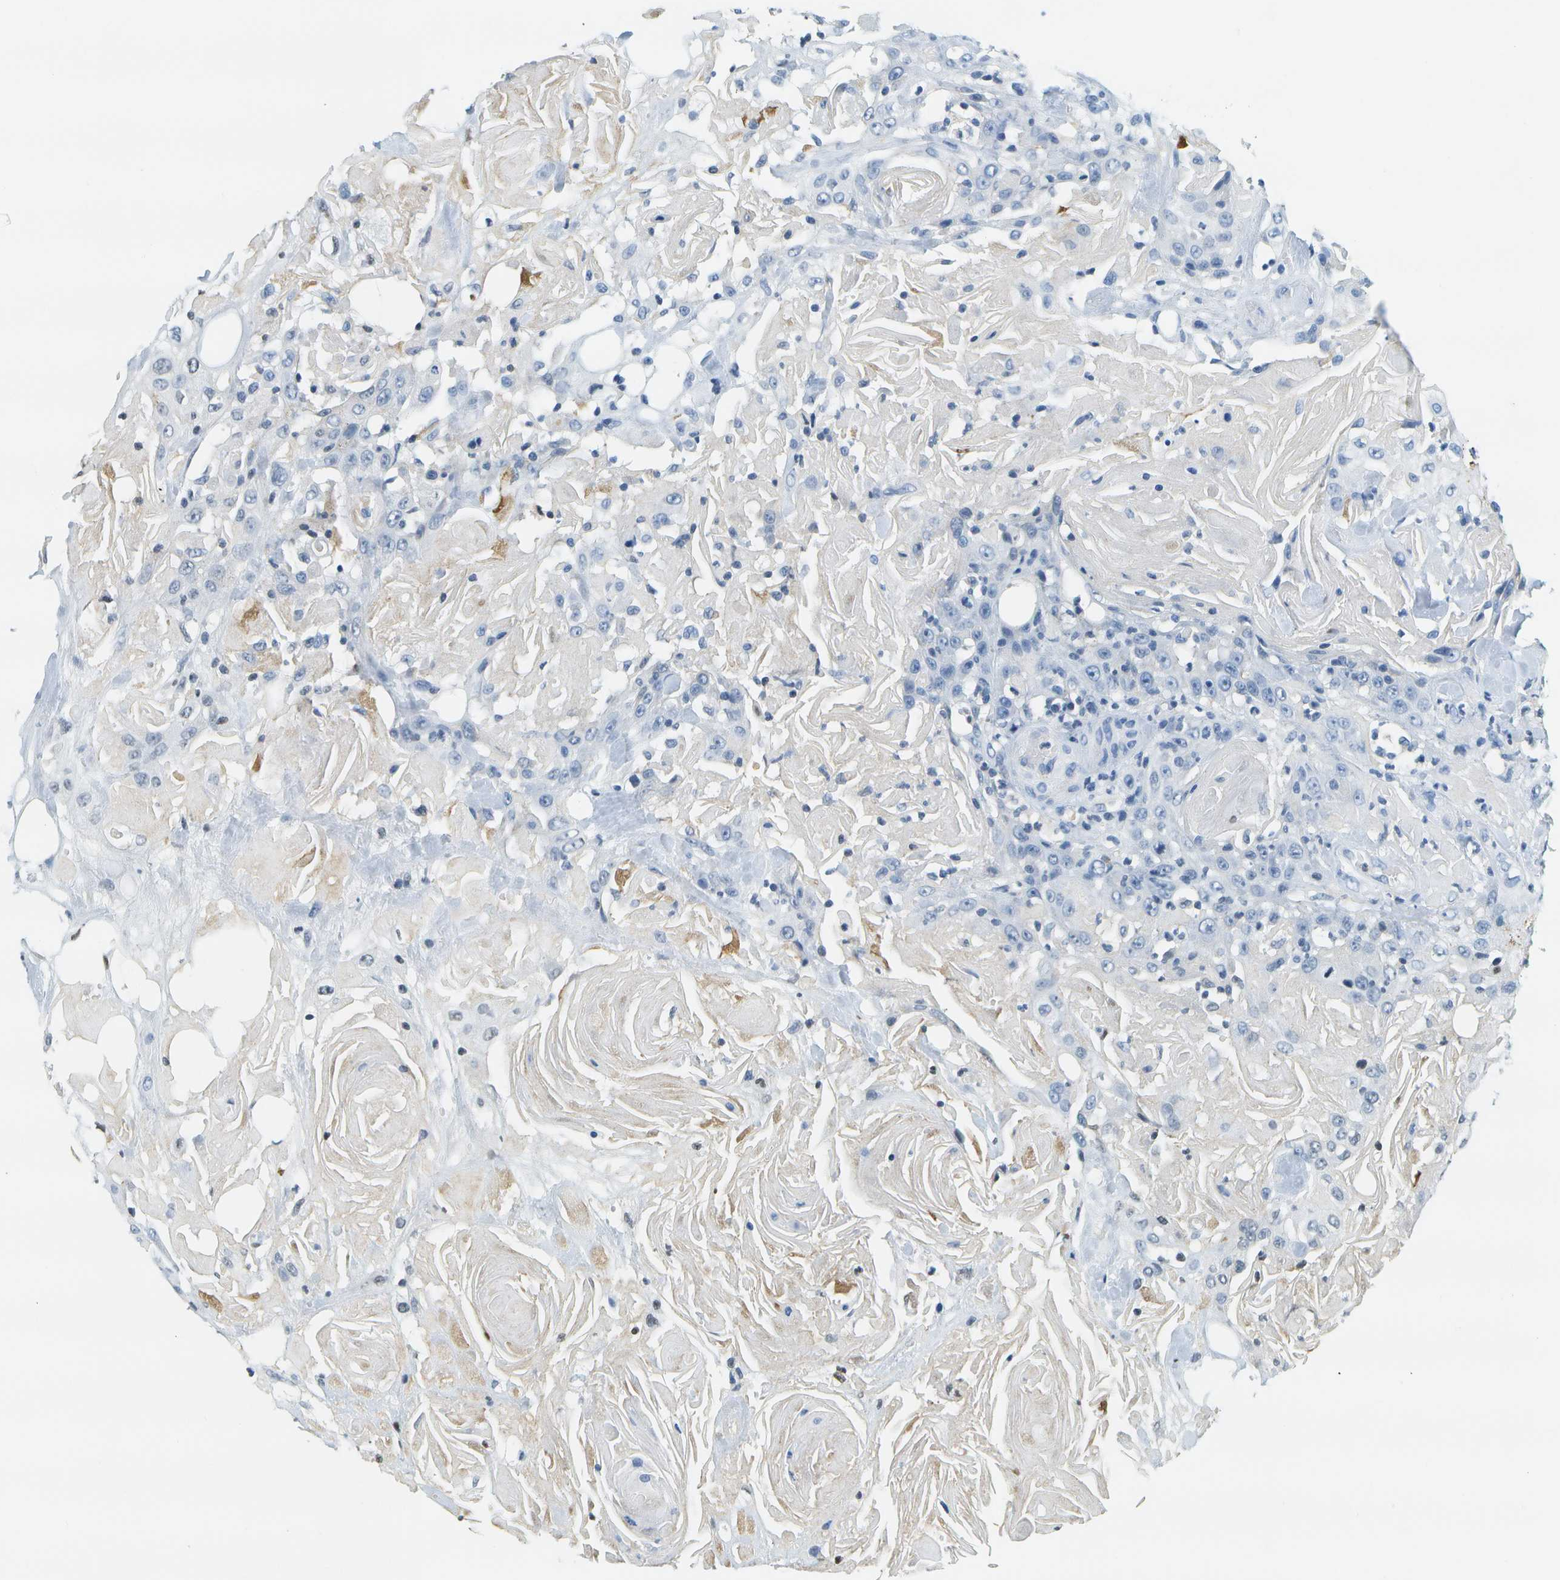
{"staining": {"intensity": "negative", "quantity": "none", "location": "none"}, "tissue": "head and neck cancer", "cell_type": "Tumor cells", "image_type": "cancer", "snomed": [{"axis": "morphology", "description": "Squamous cell carcinoma, NOS"}, {"axis": "topography", "description": "Head-Neck"}], "caption": "This is an immunohistochemistry (IHC) image of squamous cell carcinoma (head and neck). There is no expression in tumor cells.", "gene": "SERPINA1", "patient": {"sex": "female", "age": 84}}